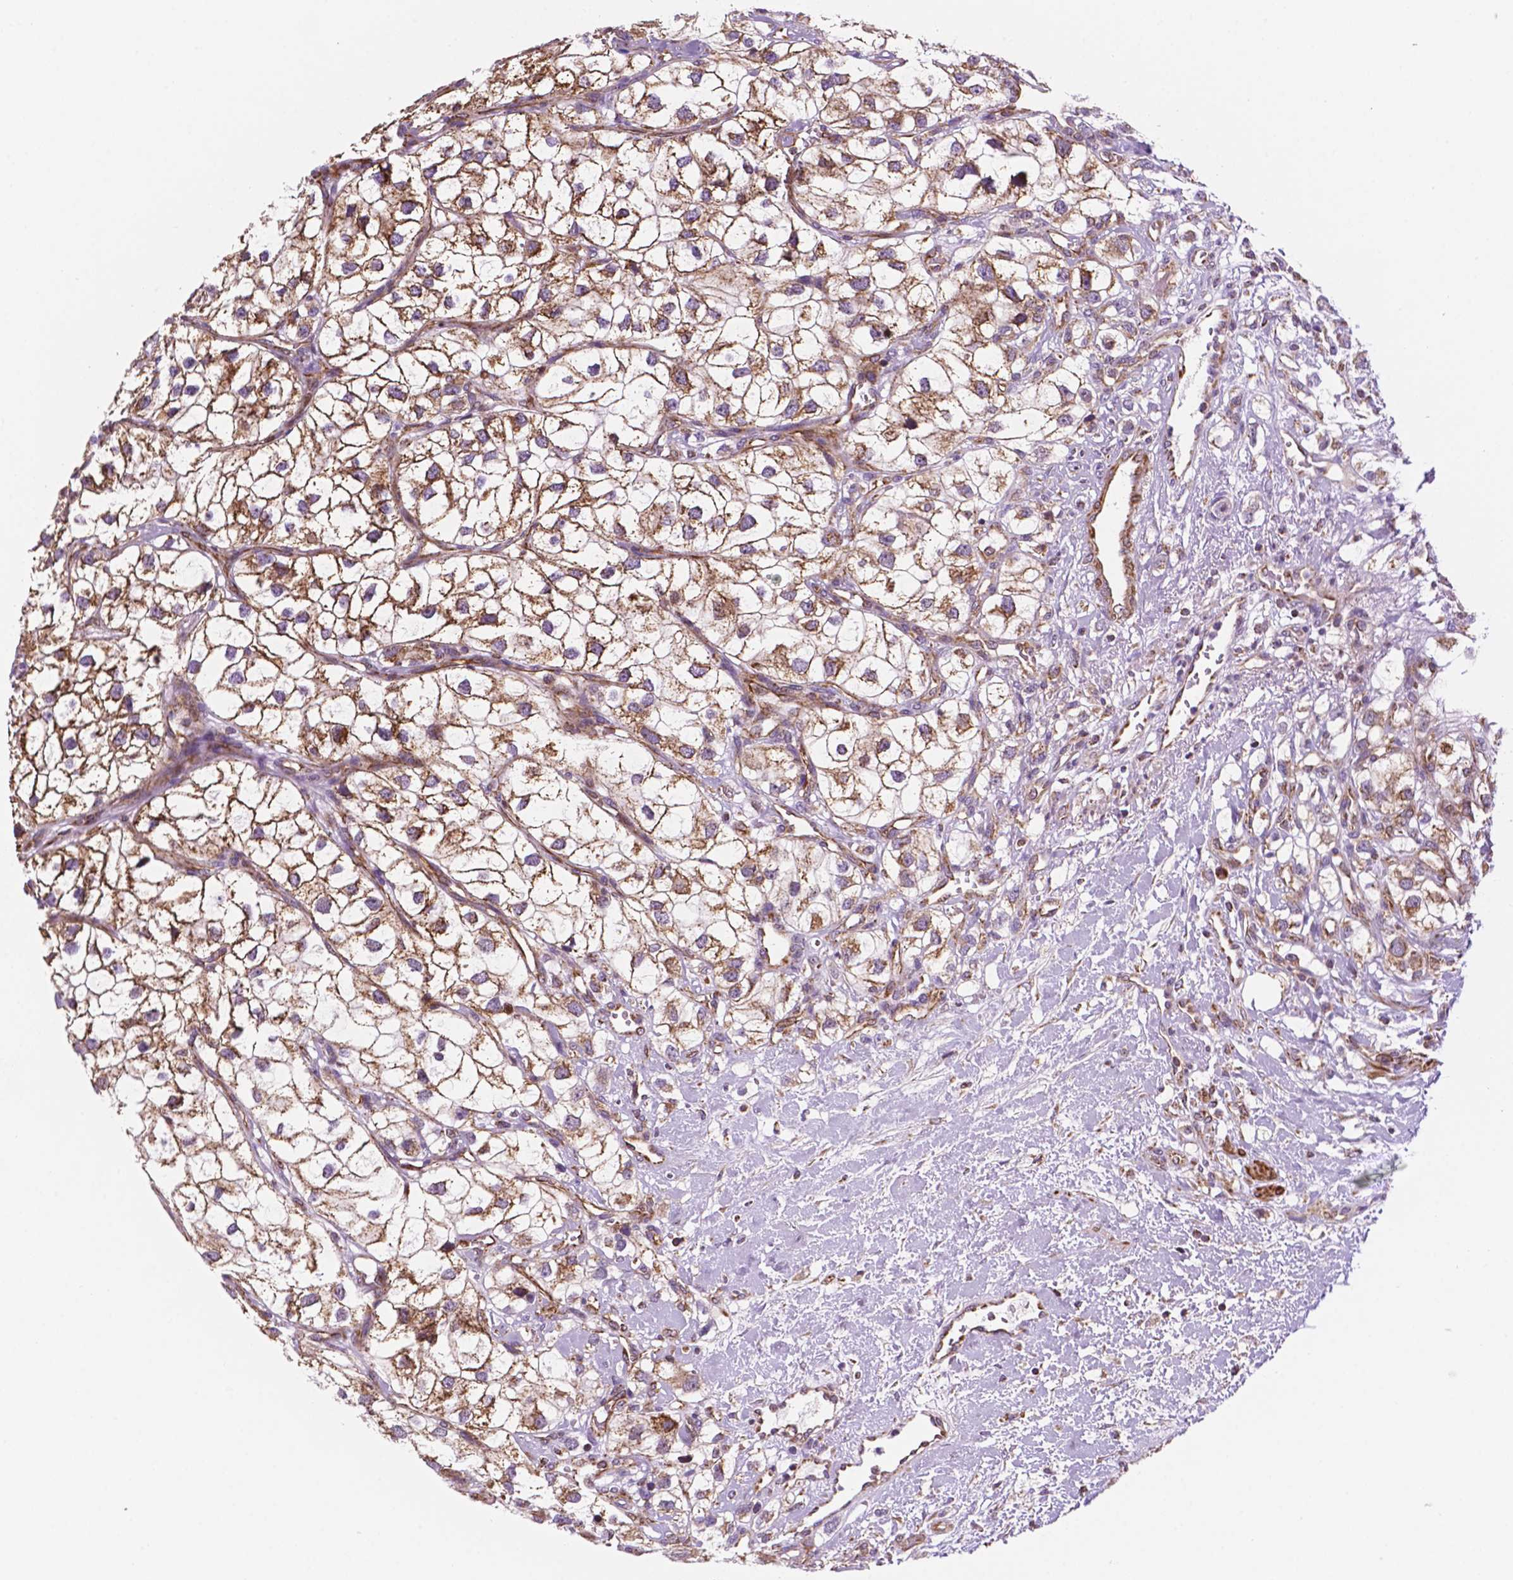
{"staining": {"intensity": "moderate", "quantity": ">75%", "location": "cytoplasmic/membranous"}, "tissue": "renal cancer", "cell_type": "Tumor cells", "image_type": "cancer", "snomed": [{"axis": "morphology", "description": "Adenocarcinoma, NOS"}, {"axis": "topography", "description": "Kidney"}], "caption": "Adenocarcinoma (renal) tissue exhibits moderate cytoplasmic/membranous staining in approximately >75% of tumor cells", "gene": "GEMIN4", "patient": {"sex": "male", "age": 59}}